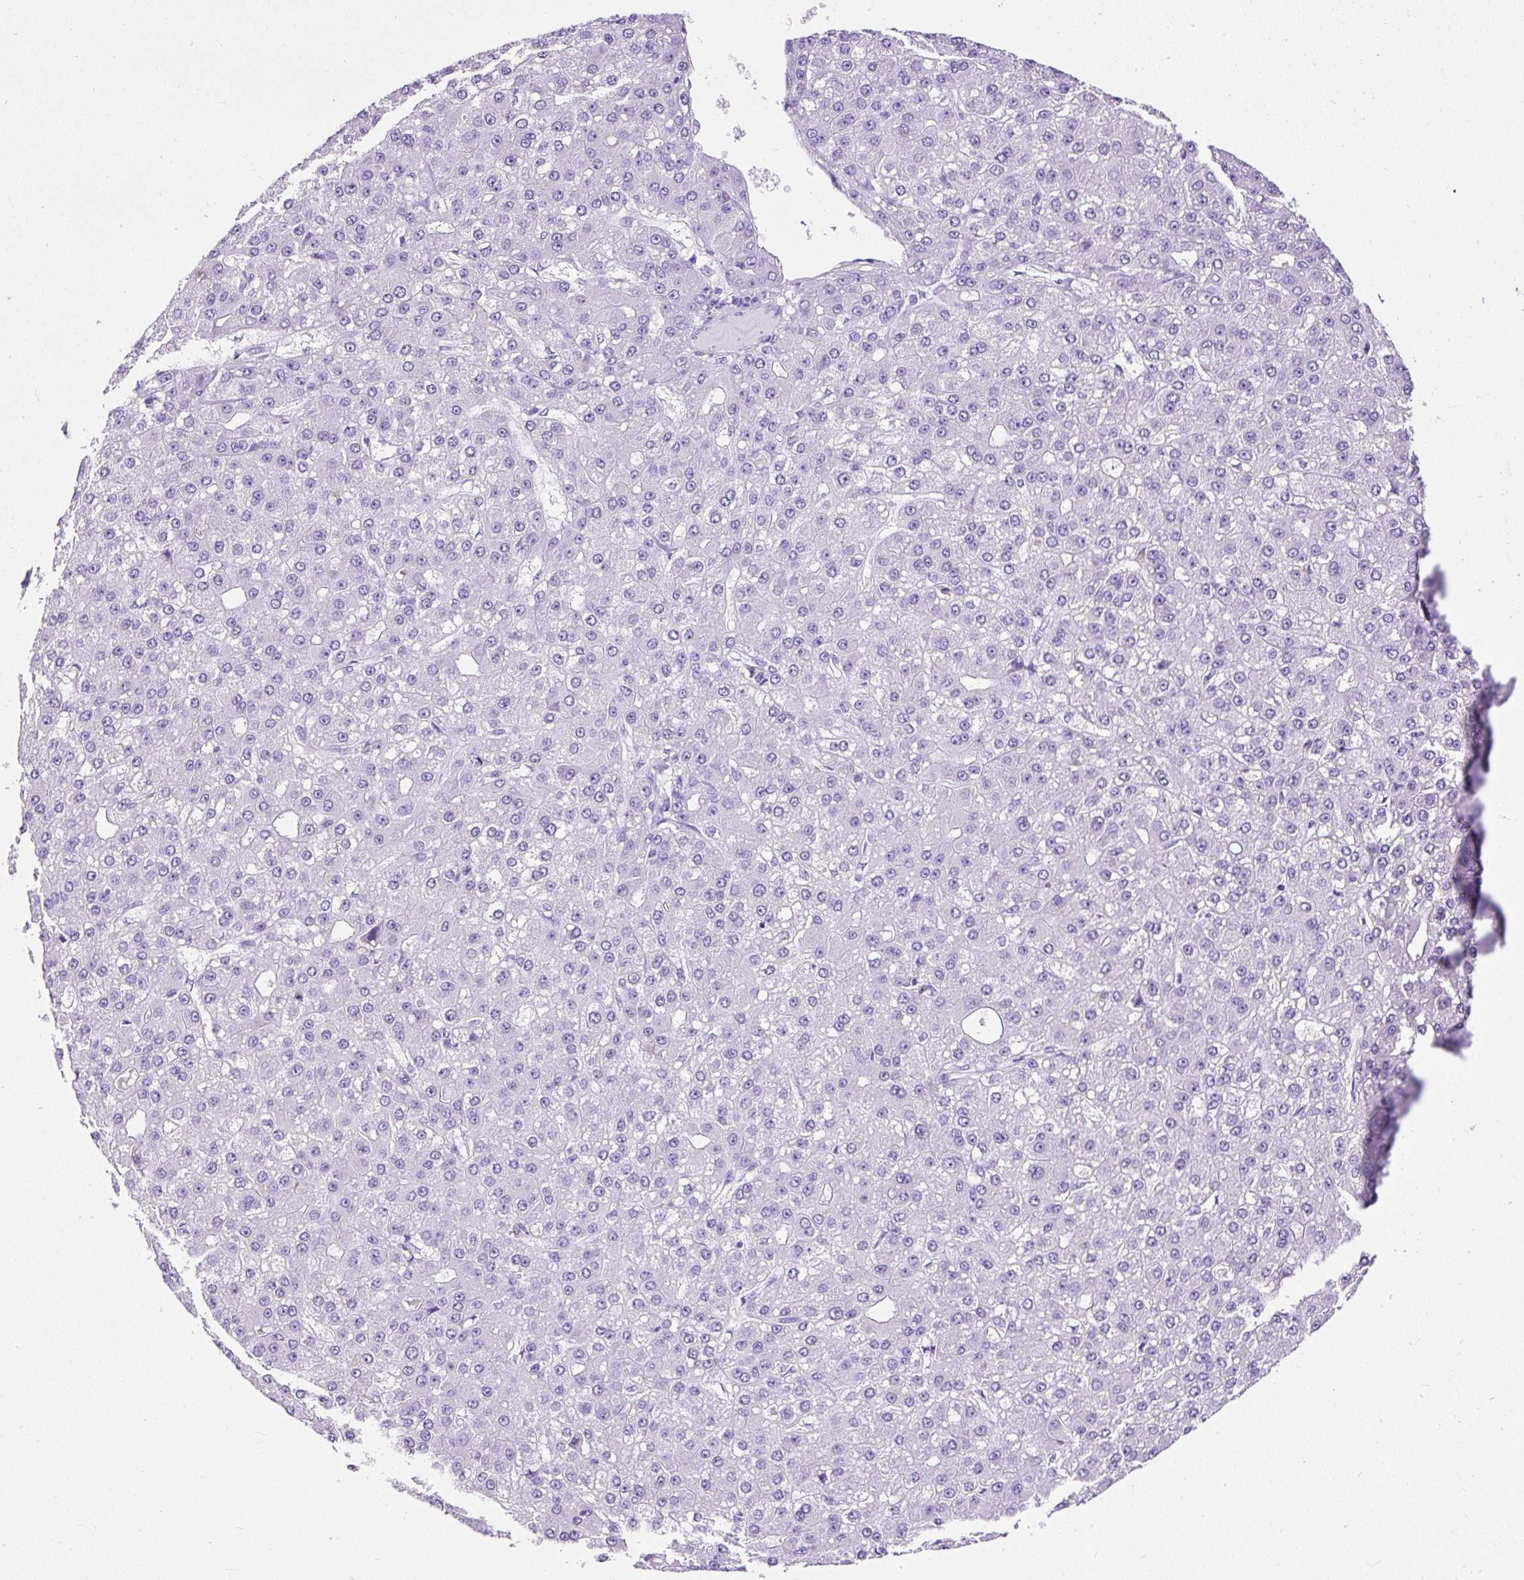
{"staining": {"intensity": "negative", "quantity": "none", "location": "none"}, "tissue": "liver cancer", "cell_type": "Tumor cells", "image_type": "cancer", "snomed": [{"axis": "morphology", "description": "Carcinoma, Hepatocellular, NOS"}, {"axis": "topography", "description": "Liver"}], "caption": "Tumor cells are negative for protein expression in human hepatocellular carcinoma (liver).", "gene": "NTS", "patient": {"sex": "male", "age": 67}}